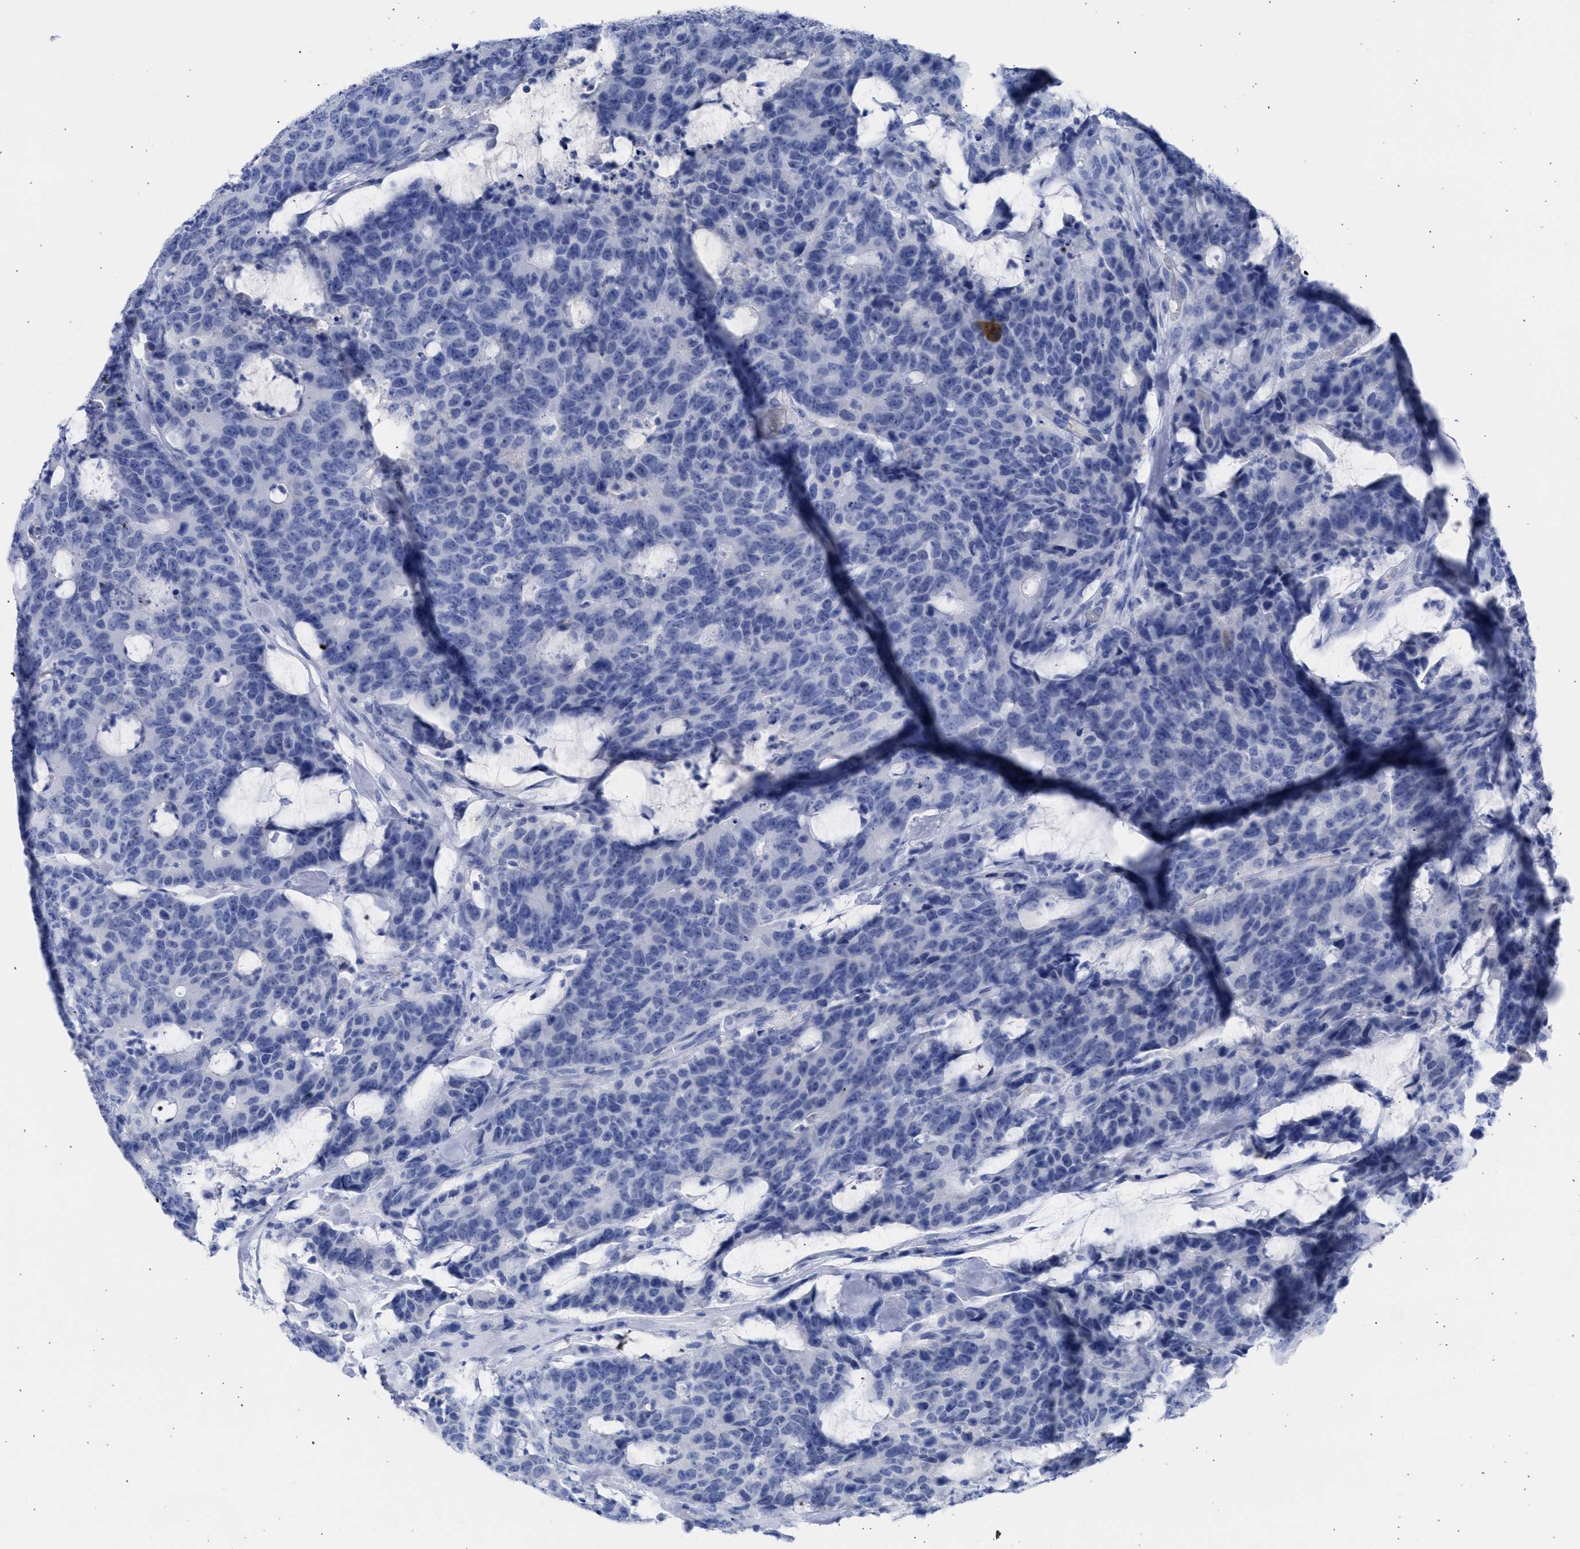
{"staining": {"intensity": "negative", "quantity": "none", "location": "none"}, "tissue": "colorectal cancer", "cell_type": "Tumor cells", "image_type": "cancer", "snomed": [{"axis": "morphology", "description": "Adenocarcinoma, NOS"}, {"axis": "topography", "description": "Colon"}], "caption": "The micrograph displays no significant expression in tumor cells of adenocarcinoma (colorectal).", "gene": "RSPH1", "patient": {"sex": "female", "age": 86}}